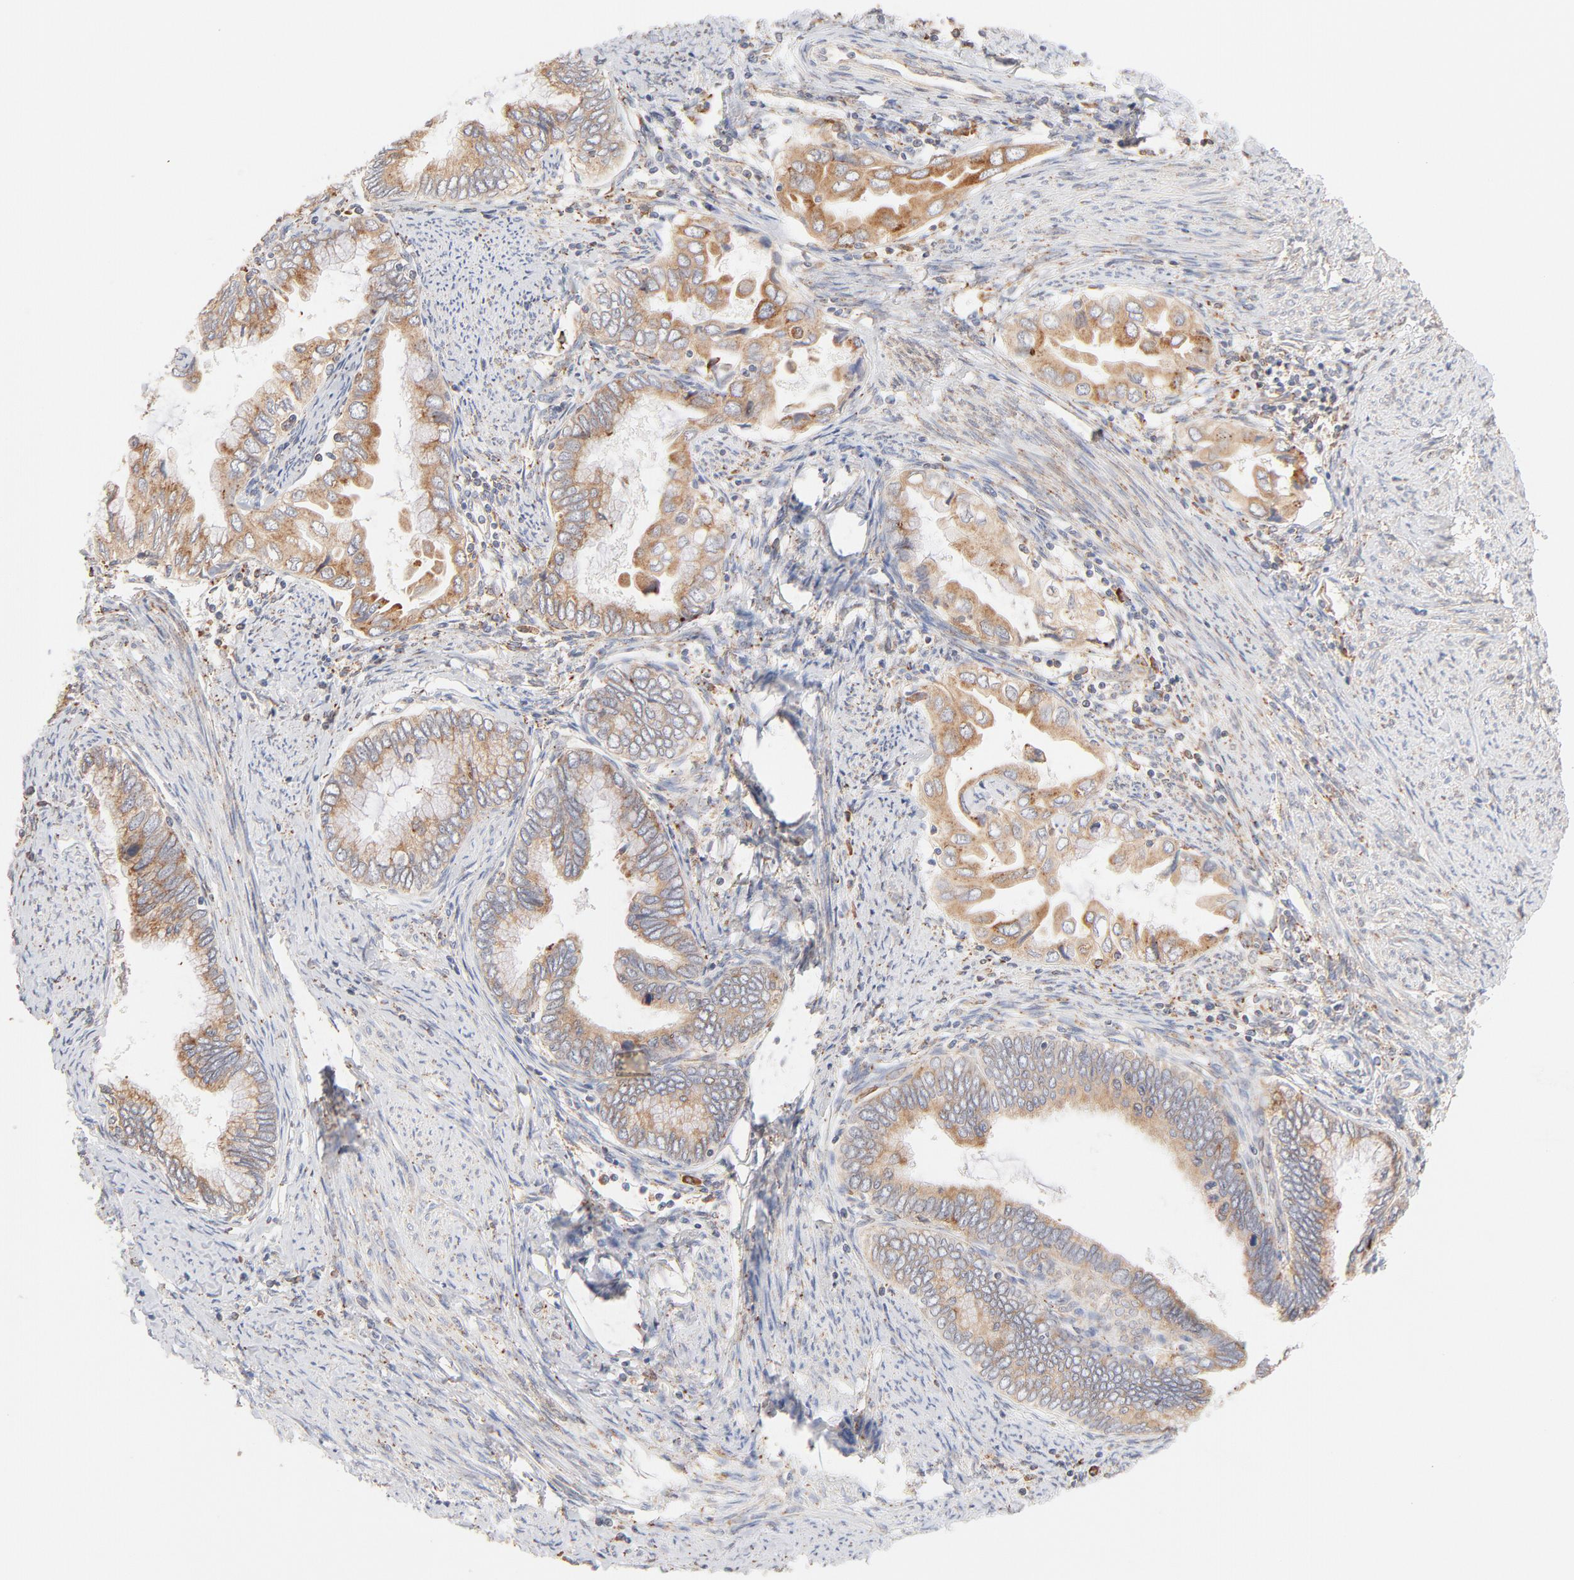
{"staining": {"intensity": "moderate", "quantity": ">75%", "location": "cytoplasmic/membranous"}, "tissue": "cervical cancer", "cell_type": "Tumor cells", "image_type": "cancer", "snomed": [{"axis": "morphology", "description": "Adenocarcinoma, NOS"}, {"axis": "topography", "description": "Cervix"}], "caption": "This is an image of immunohistochemistry (IHC) staining of cervical cancer, which shows moderate staining in the cytoplasmic/membranous of tumor cells.", "gene": "PARP12", "patient": {"sex": "female", "age": 49}}